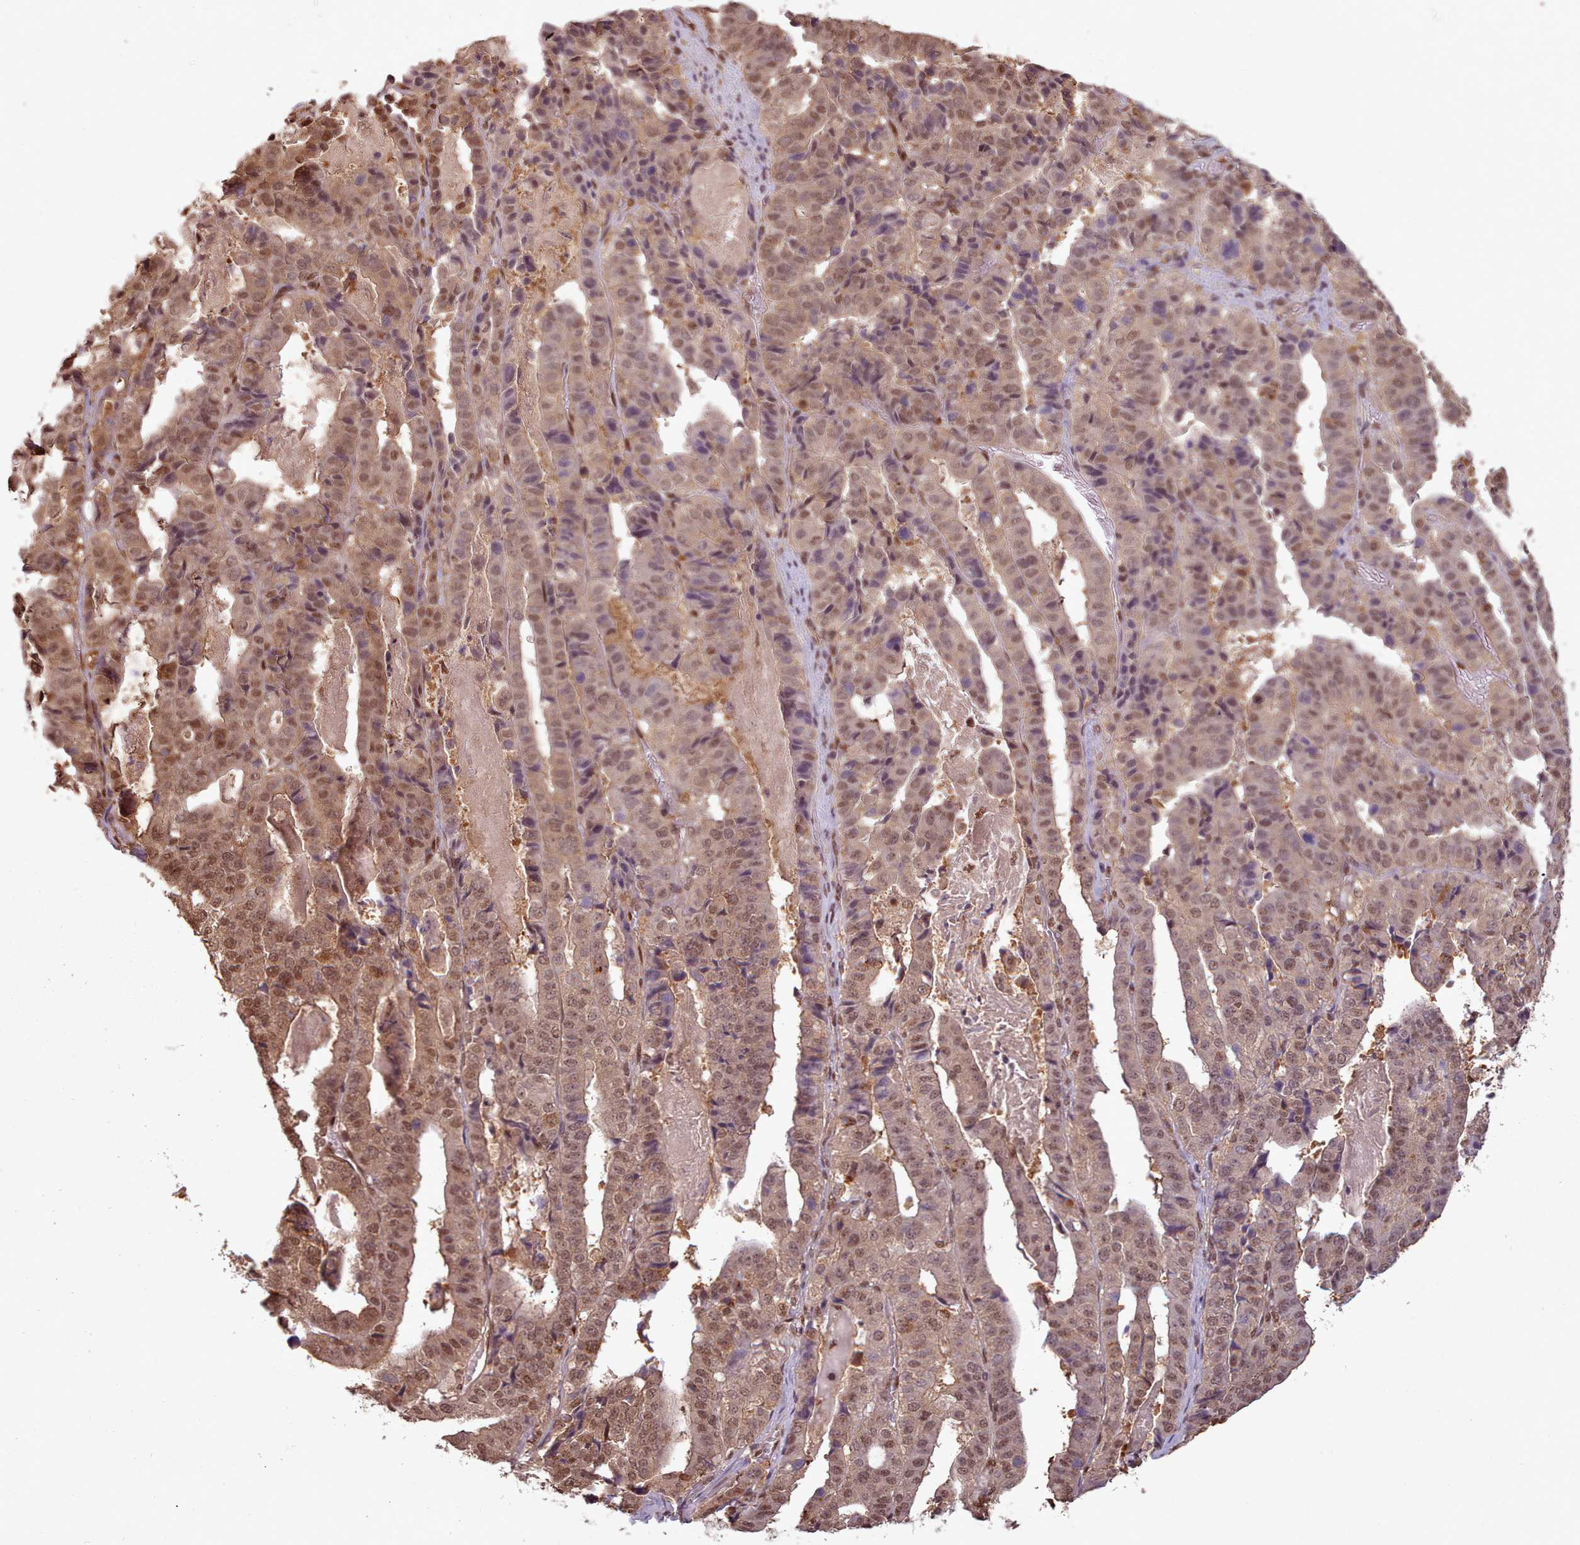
{"staining": {"intensity": "moderate", "quantity": ">75%", "location": "nuclear"}, "tissue": "stomach cancer", "cell_type": "Tumor cells", "image_type": "cancer", "snomed": [{"axis": "morphology", "description": "Adenocarcinoma, NOS"}, {"axis": "topography", "description": "Stomach"}], "caption": "Protein expression analysis of stomach cancer demonstrates moderate nuclear staining in approximately >75% of tumor cells. (DAB (3,3'-diaminobenzidine) IHC with brightfield microscopy, high magnification).", "gene": "RPS27A", "patient": {"sex": "male", "age": 48}}